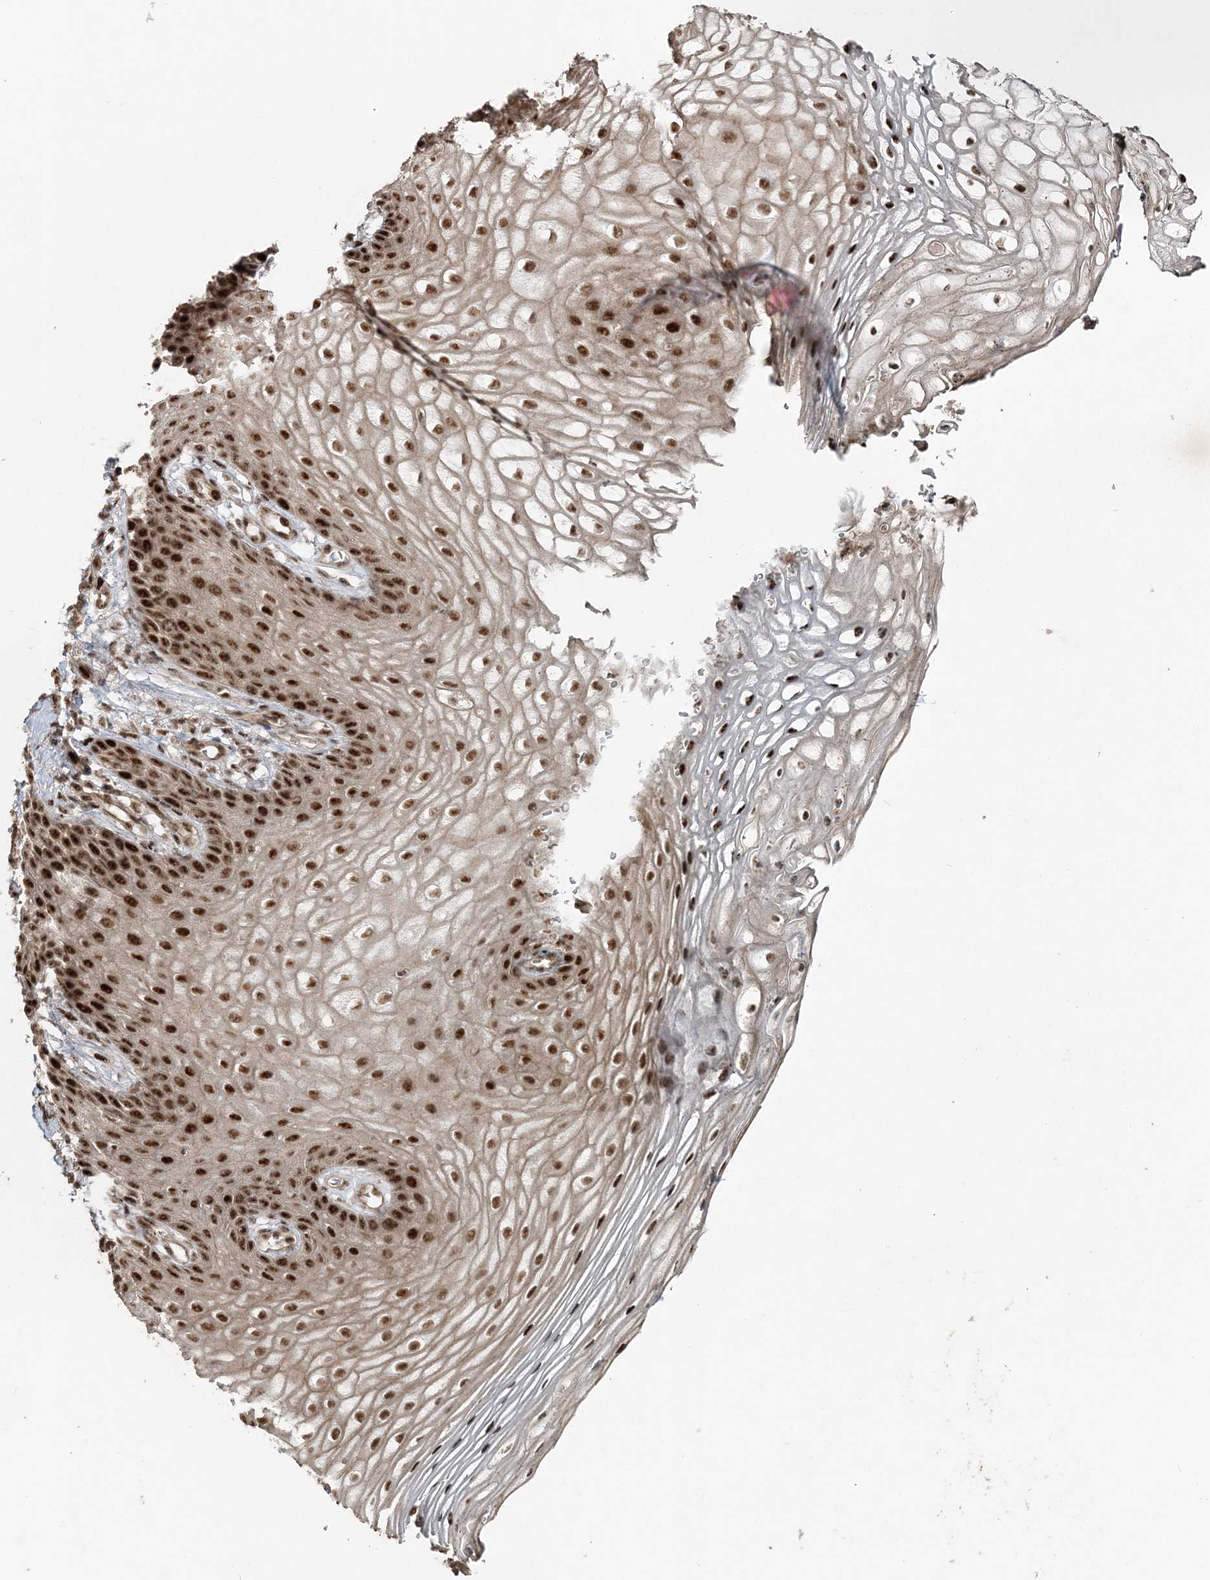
{"staining": {"intensity": "strong", "quantity": ">75%", "location": "nuclear"}, "tissue": "vagina", "cell_type": "Squamous epithelial cells", "image_type": "normal", "snomed": [{"axis": "morphology", "description": "Normal tissue, NOS"}, {"axis": "topography", "description": "Vagina"}], "caption": "Immunohistochemistry (IHC) staining of benign vagina, which exhibits high levels of strong nuclear expression in approximately >75% of squamous epithelial cells indicating strong nuclear protein expression. The staining was performed using DAB (brown) for protein detection and nuclei were counterstained in hematoxylin (blue).", "gene": "EXOSC8", "patient": {"sex": "female", "age": 60}}